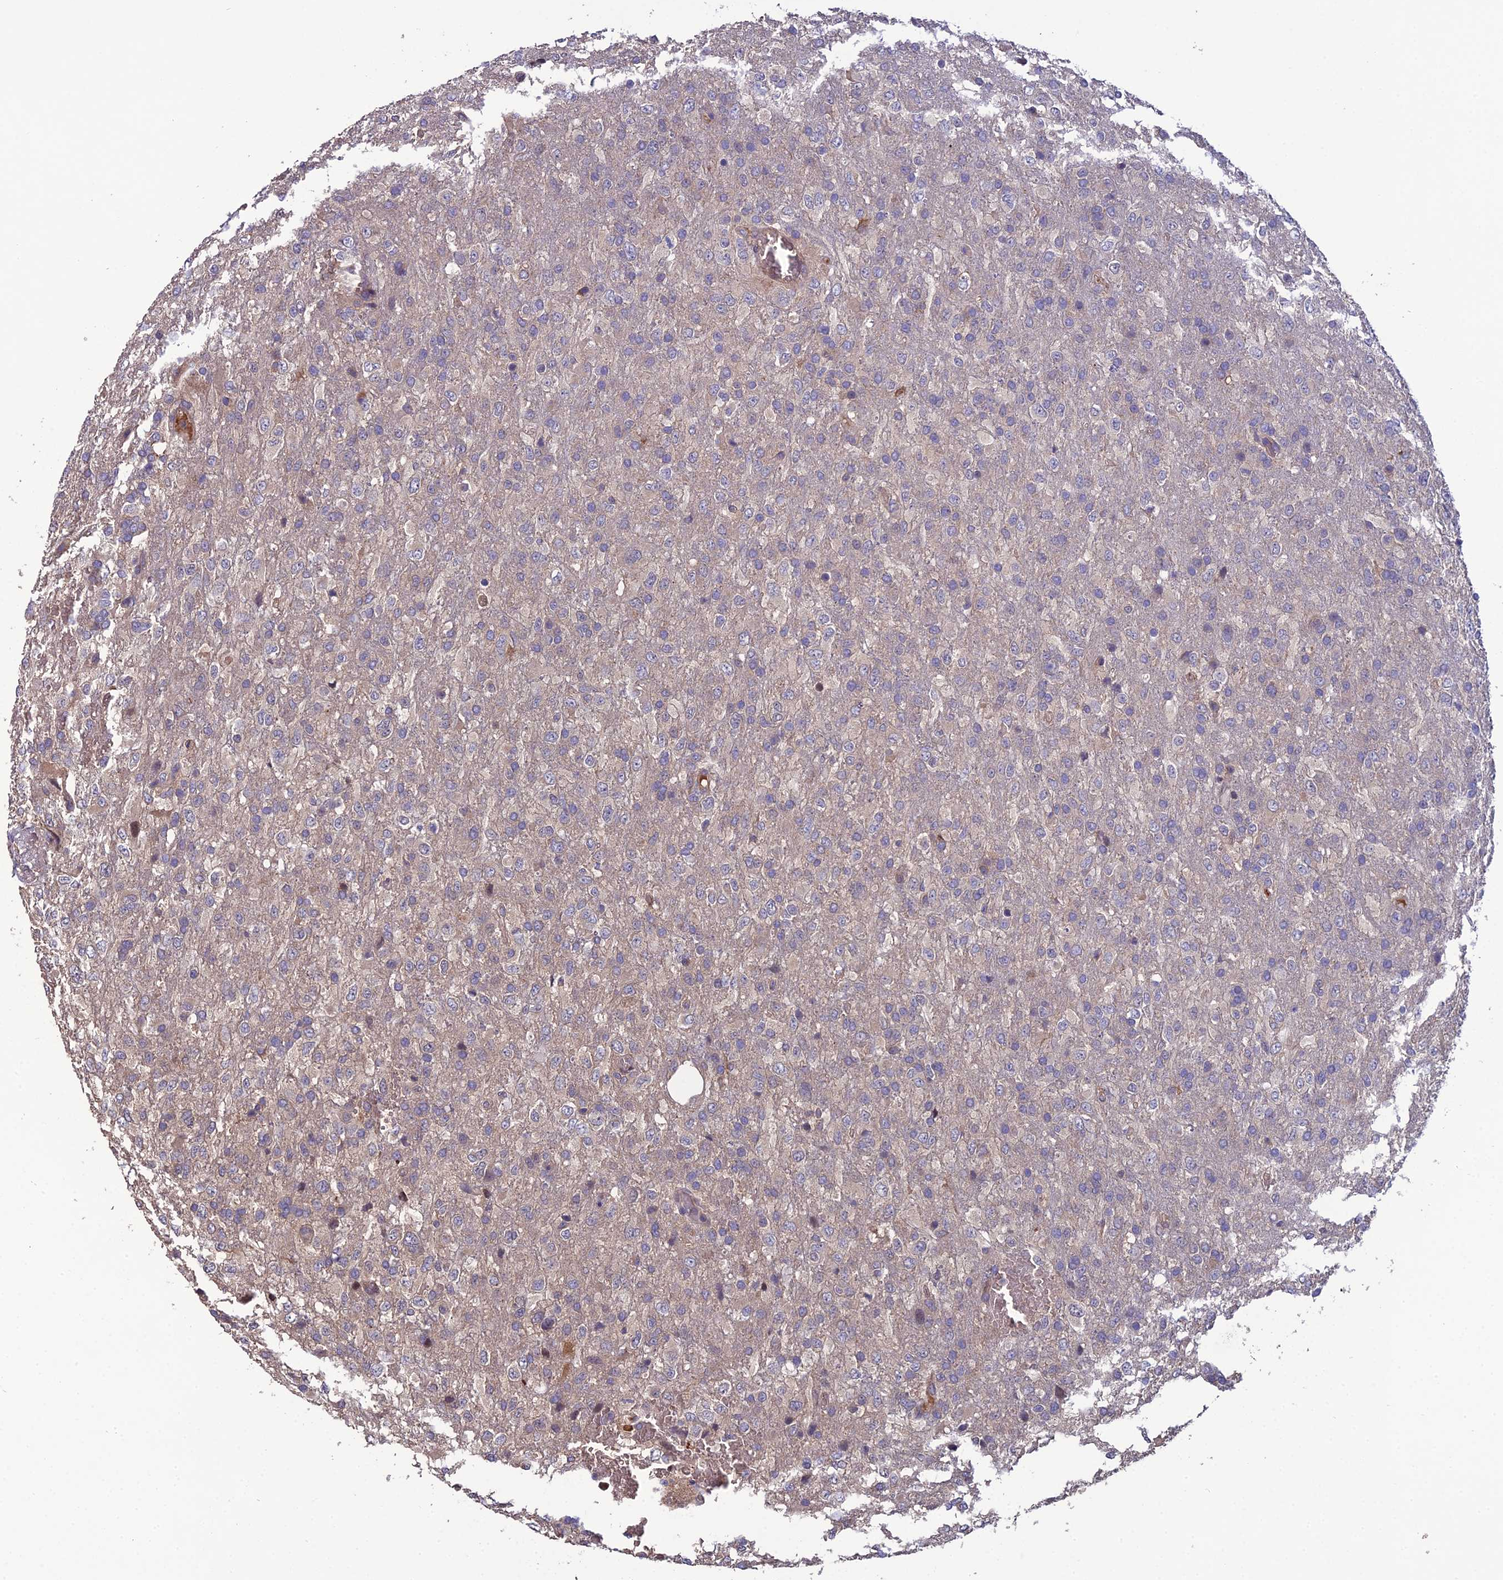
{"staining": {"intensity": "negative", "quantity": "none", "location": "none"}, "tissue": "glioma", "cell_type": "Tumor cells", "image_type": "cancer", "snomed": [{"axis": "morphology", "description": "Glioma, malignant, High grade"}, {"axis": "topography", "description": "Brain"}], "caption": "DAB immunohistochemical staining of human glioma exhibits no significant positivity in tumor cells. Nuclei are stained in blue.", "gene": "GALR2", "patient": {"sex": "female", "age": 74}}